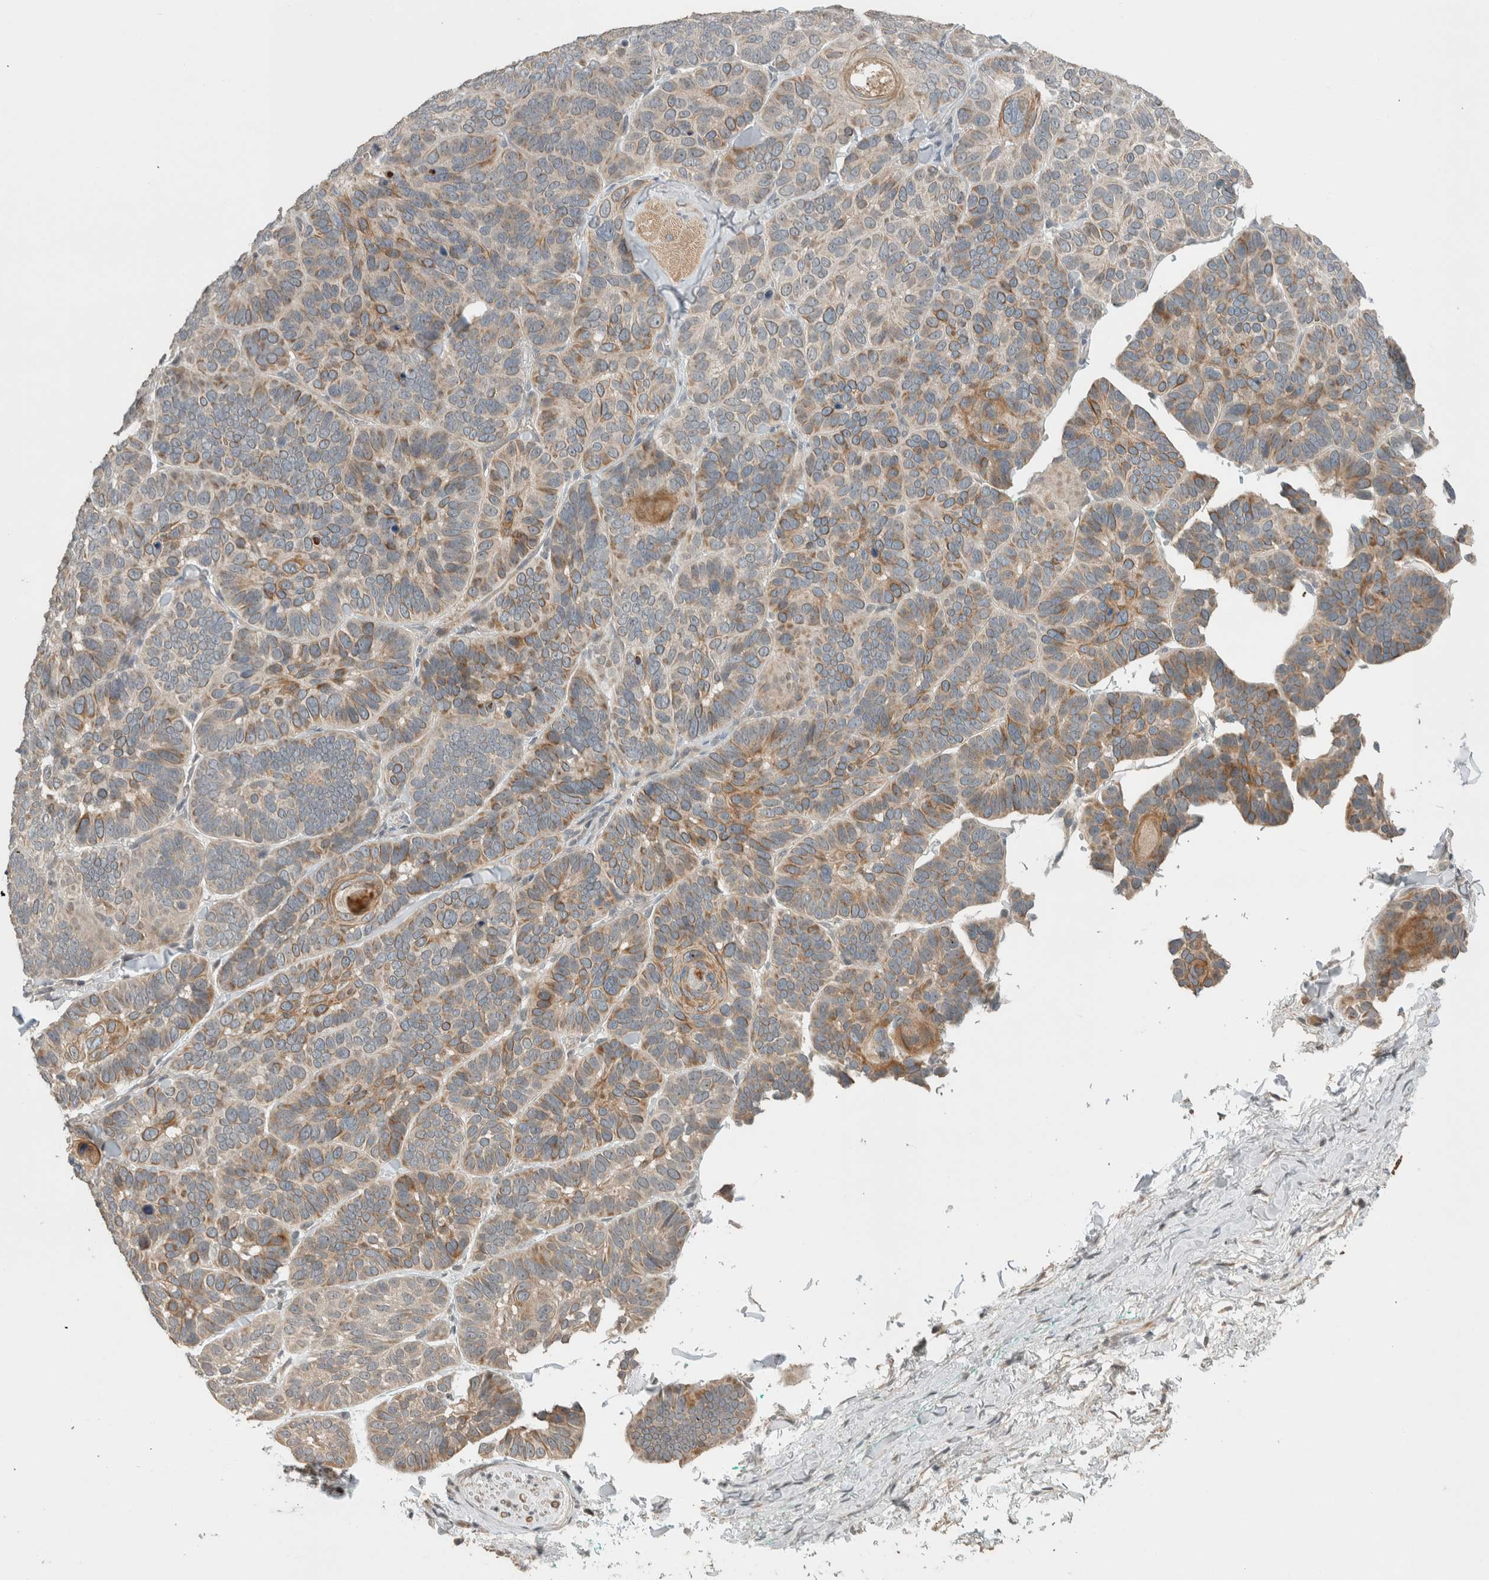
{"staining": {"intensity": "moderate", "quantity": "<25%", "location": "cytoplasmic/membranous"}, "tissue": "skin cancer", "cell_type": "Tumor cells", "image_type": "cancer", "snomed": [{"axis": "morphology", "description": "Basal cell carcinoma"}, {"axis": "topography", "description": "Skin"}], "caption": "Human skin cancer (basal cell carcinoma) stained with a brown dye exhibits moderate cytoplasmic/membranous positive positivity in about <25% of tumor cells.", "gene": "ERCC6L2", "patient": {"sex": "male", "age": 62}}